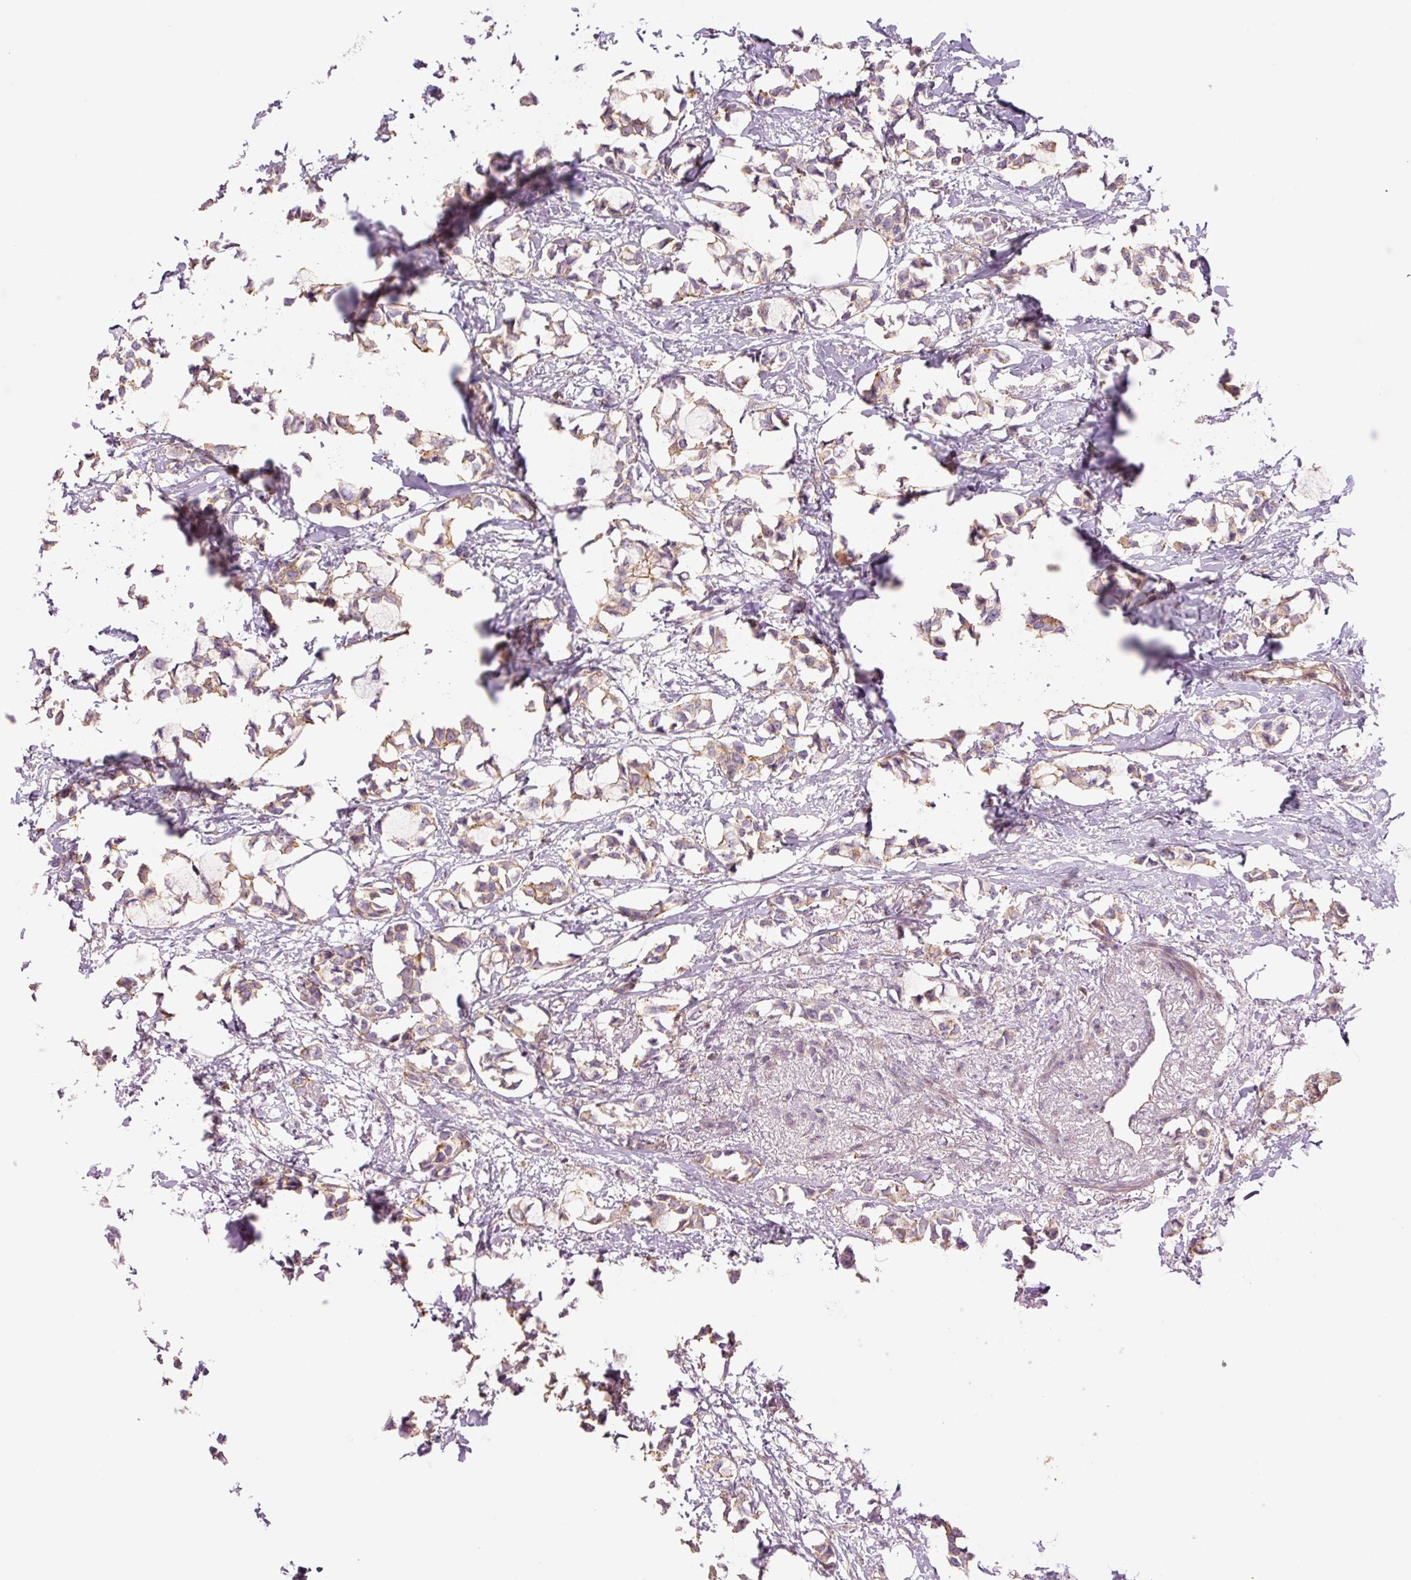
{"staining": {"intensity": "weak", "quantity": ">75%", "location": "cytoplasmic/membranous"}, "tissue": "breast cancer", "cell_type": "Tumor cells", "image_type": "cancer", "snomed": [{"axis": "morphology", "description": "Duct carcinoma"}, {"axis": "topography", "description": "Breast"}], "caption": "Brown immunohistochemical staining in breast intraductal carcinoma reveals weak cytoplasmic/membranous positivity in about >75% of tumor cells.", "gene": "PPP1R1B", "patient": {"sex": "female", "age": 73}}